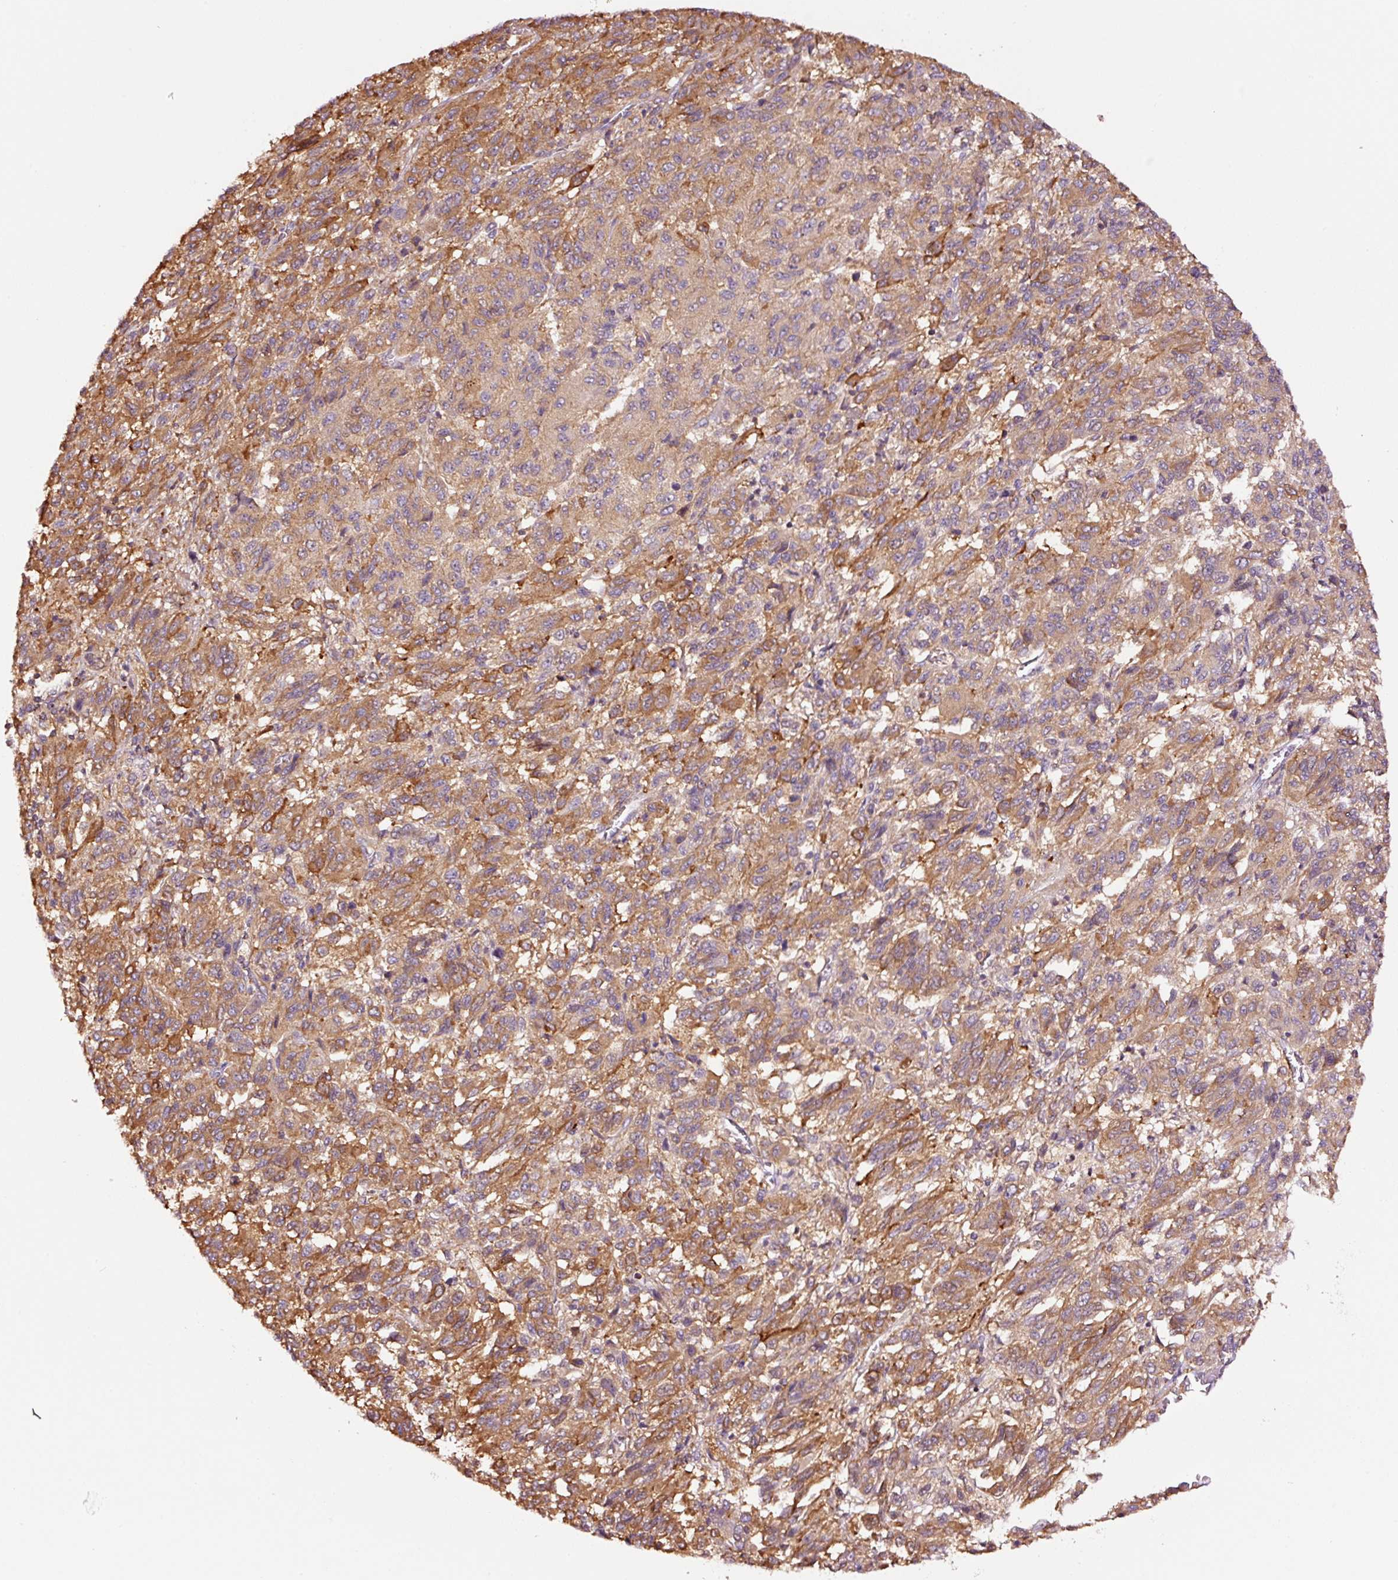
{"staining": {"intensity": "moderate", "quantity": ">75%", "location": "cytoplasmic/membranous"}, "tissue": "melanoma", "cell_type": "Tumor cells", "image_type": "cancer", "snomed": [{"axis": "morphology", "description": "Malignant melanoma, Metastatic site"}, {"axis": "topography", "description": "Lung"}], "caption": "A brown stain highlights moderate cytoplasmic/membranous expression of a protein in melanoma tumor cells.", "gene": "METAP1", "patient": {"sex": "male", "age": 64}}